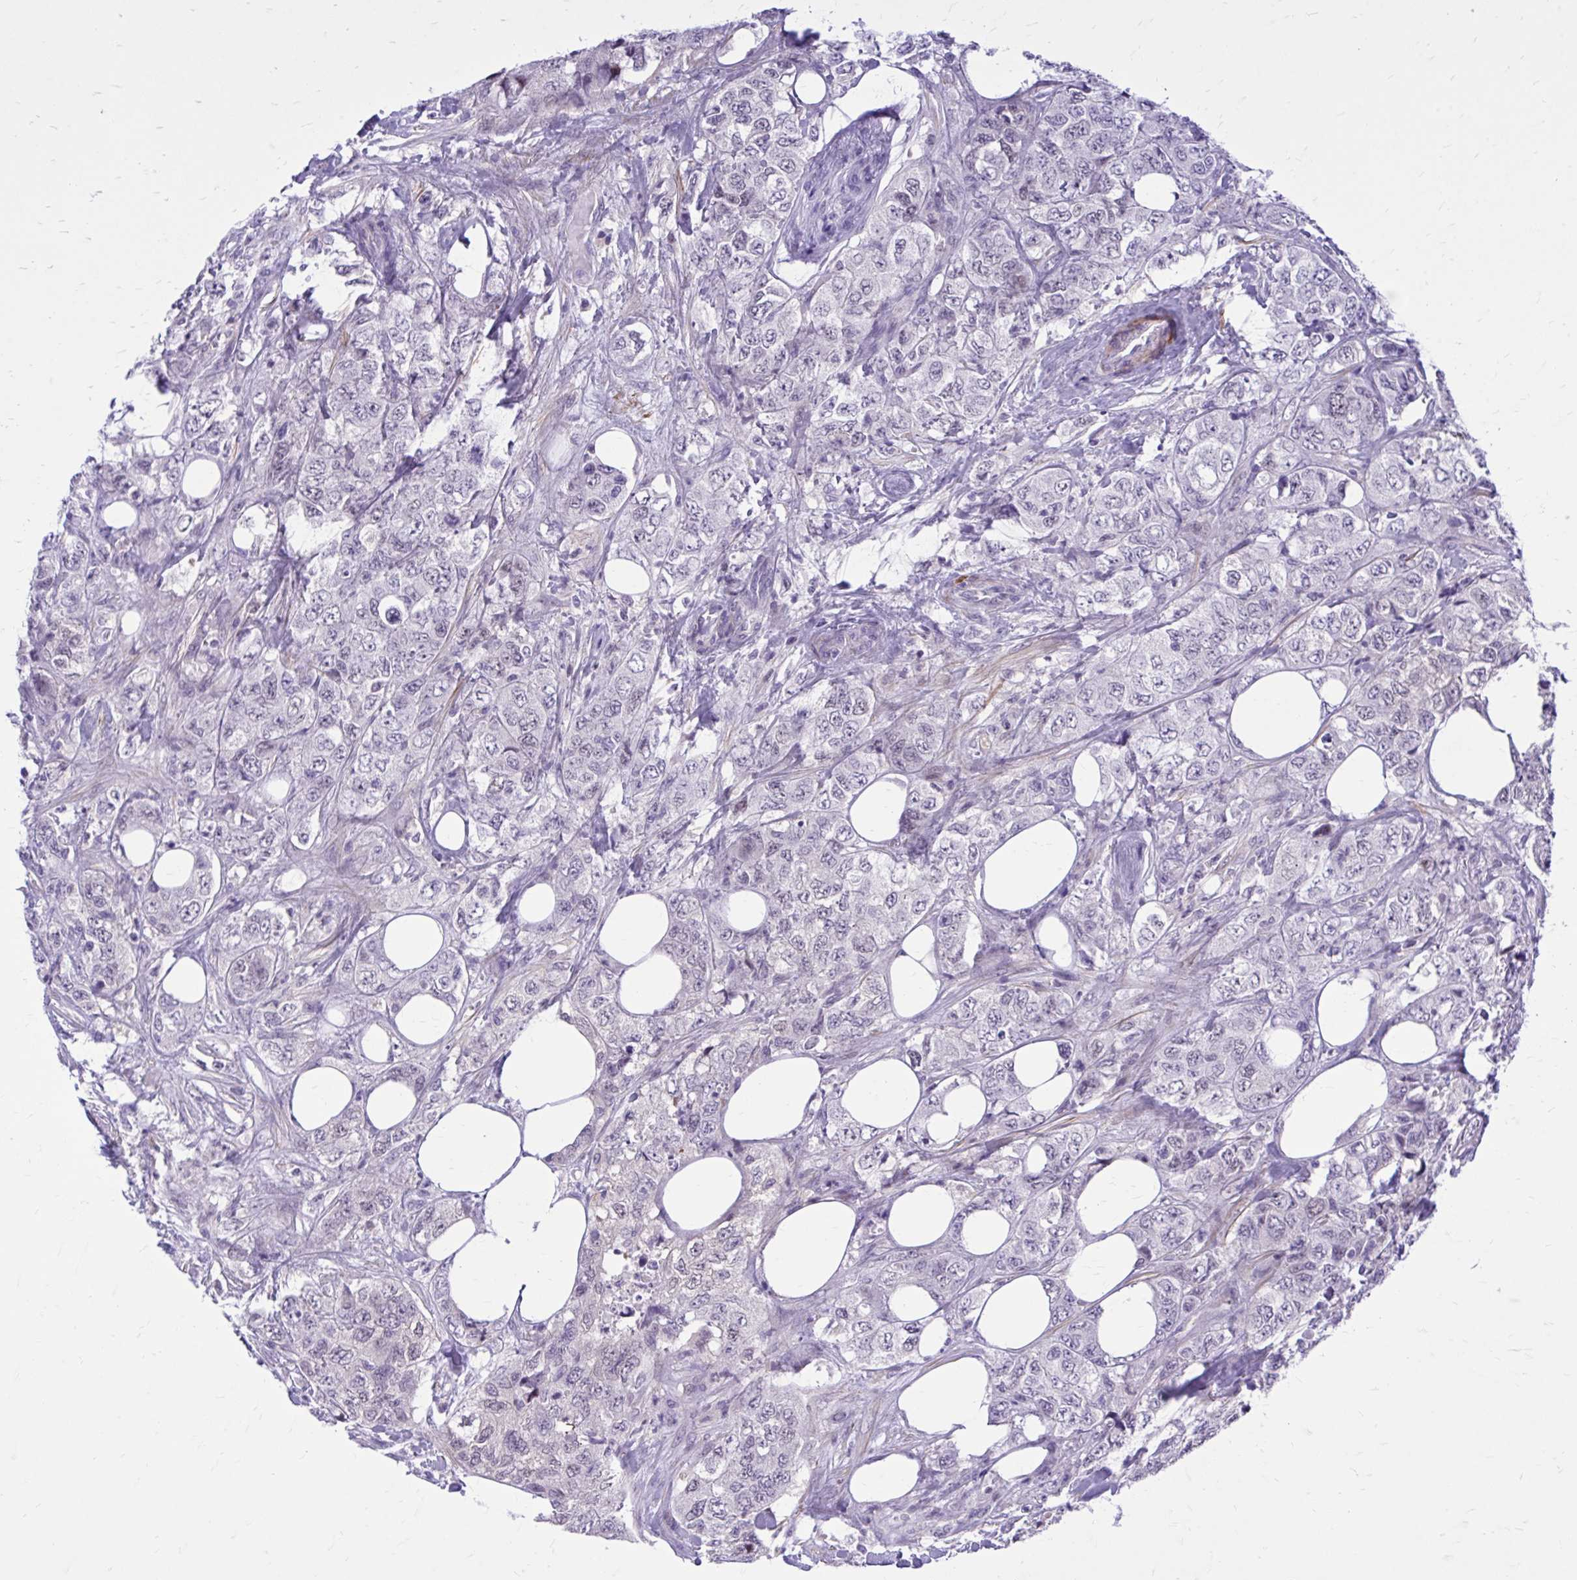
{"staining": {"intensity": "moderate", "quantity": "<25%", "location": "nuclear"}, "tissue": "urothelial cancer", "cell_type": "Tumor cells", "image_type": "cancer", "snomed": [{"axis": "morphology", "description": "Urothelial carcinoma, High grade"}, {"axis": "topography", "description": "Urinary bladder"}], "caption": "An immunohistochemistry image of tumor tissue is shown. Protein staining in brown shows moderate nuclear positivity in urothelial cancer within tumor cells.", "gene": "ZBTB25", "patient": {"sex": "female", "age": 78}}